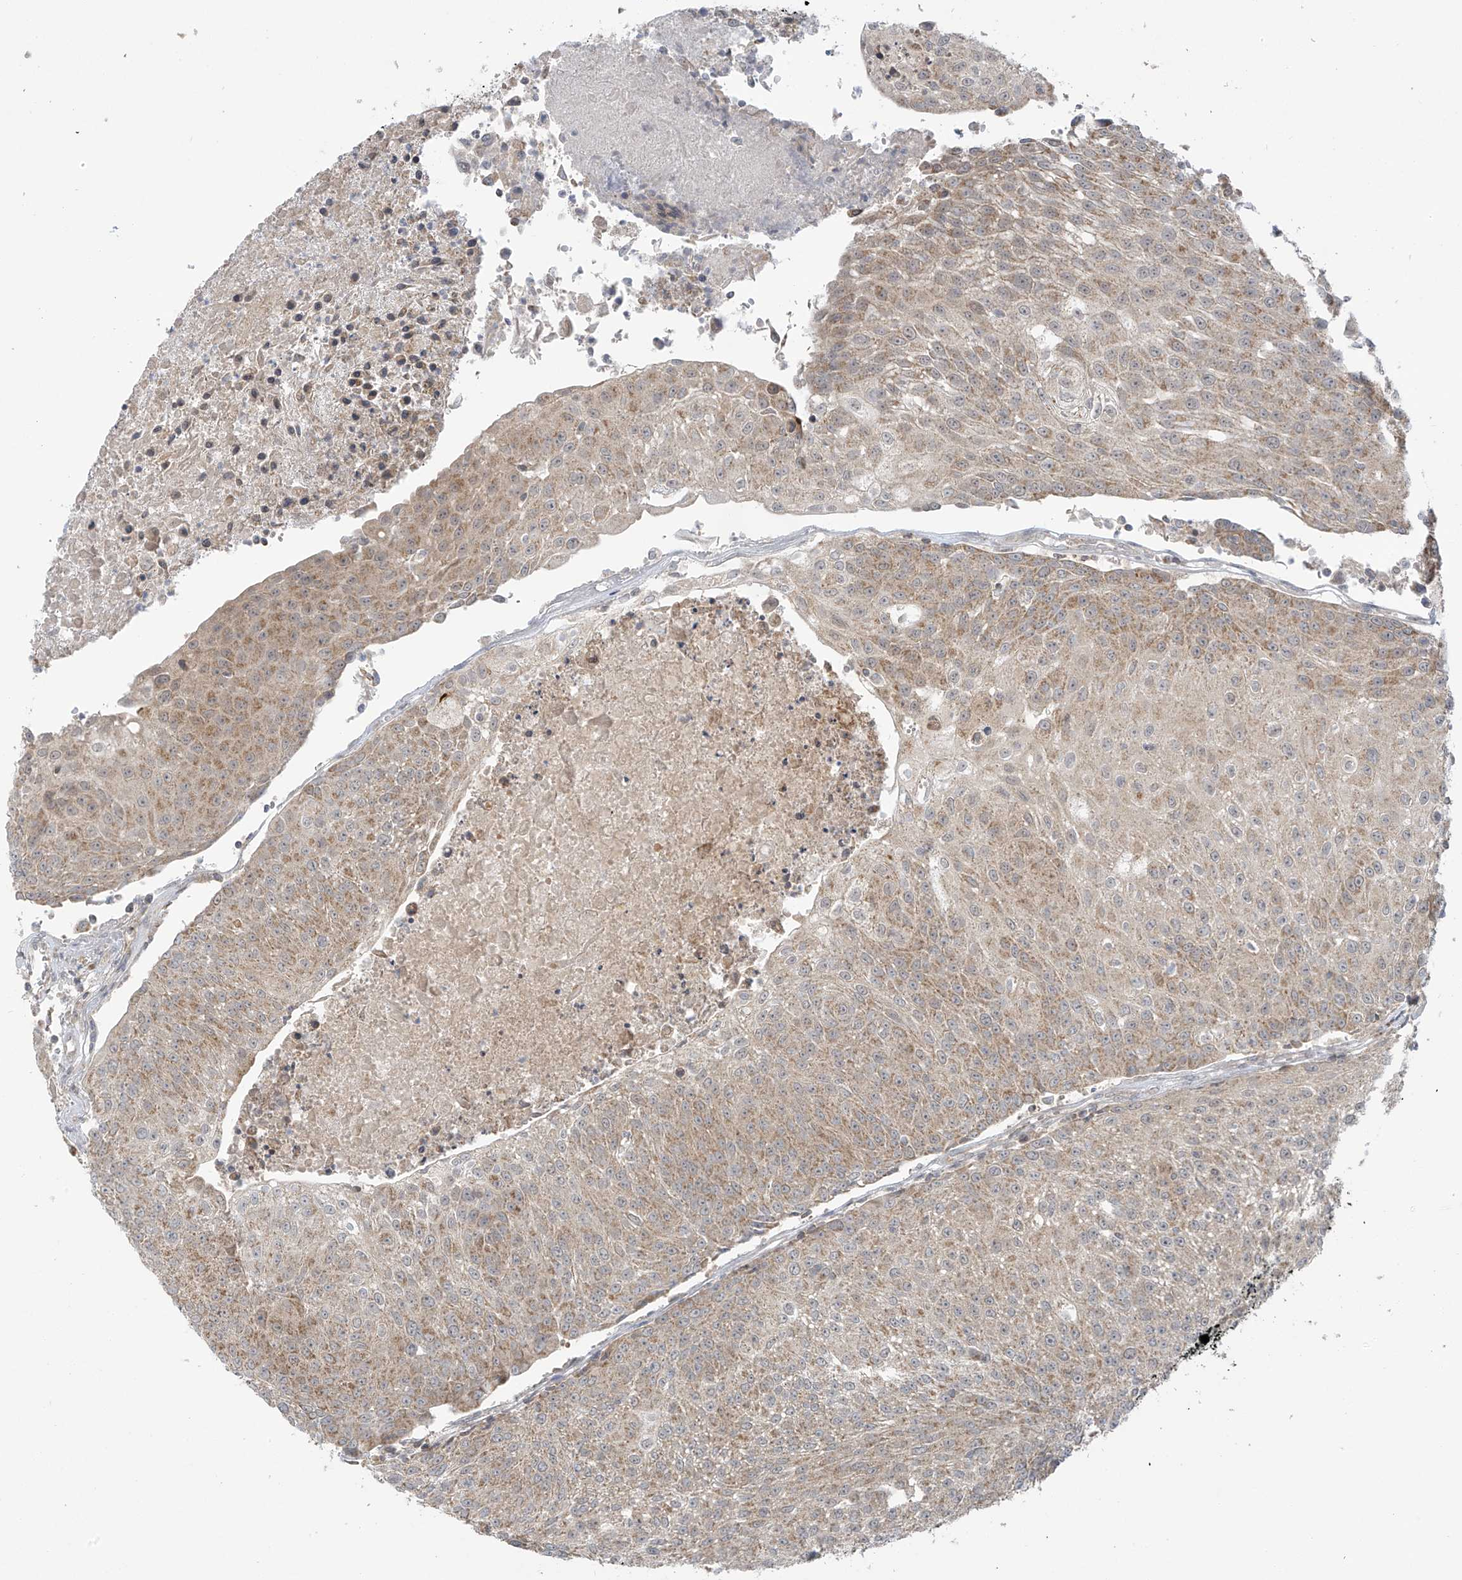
{"staining": {"intensity": "weak", "quantity": "25%-75%", "location": "cytoplasmic/membranous"}, "tissue": "urothelial cancer", "cell_type": "Tumor cells", "image_type": "cancer", "snomed": [{"axis": "morphology", "description": "Urothelial carcinoma, High grade"}, {"axis": "topography", "description": "Urinary bladder"}], "caption": "Immunohistochemistry photomicrograph of neoplastic tissue: high-grade urothelial carcinoma stained using IHC demonstrates low levels of weak protein expression localized specifically in the cytoplasmic/membranous of tumor cells, appearing as a cytoplasmic/membranous brown color.", "gene": "HDDC2", "patient": {"sex": "female", "age": 85}}